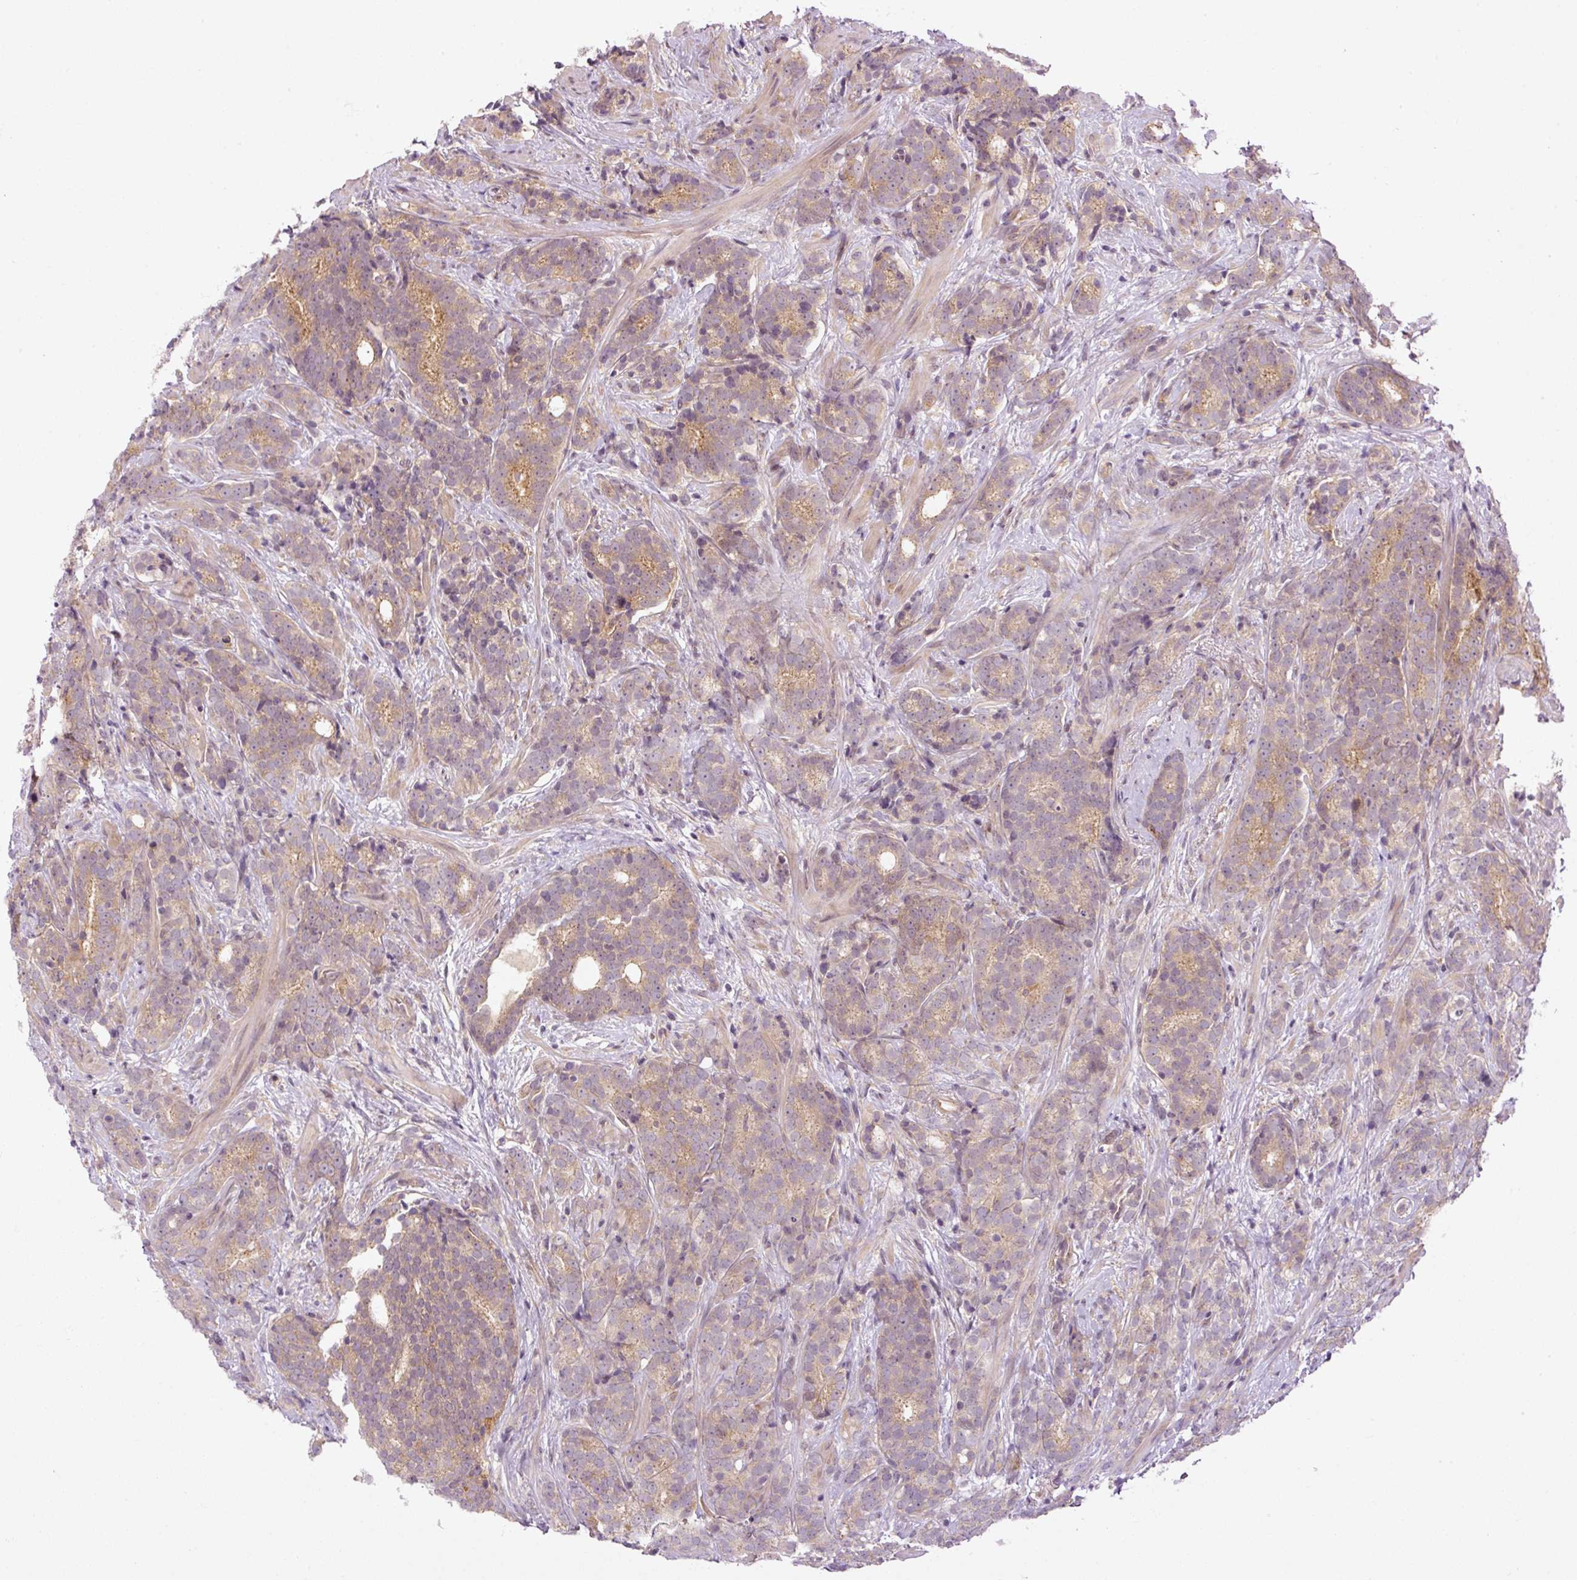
{"staining": {"intensity": "moderate", "quantity": "25%-75%", "location": "cytoplasmic/membranous"}, "tissue": "prostate cancer", "cell_type": "Tumor cells", "image_type": "cancer", "snomed": [{"axis": "morphology", "description": "Adenocarcinoma, High grade"}, {"axis": "topography", "description": "Prostate"}], "caption": "Protein analysis of prostate high-grade adenocarcinoma tissue shows moderate cytoplasmic/membranous expression in approximately 25%-75% of tumor cells. The staining was performed using DAB (3,3'-diaminobenzidine) to visualize the protein expression in brown, while the nuclei were stained in blue with hematoxylin (Magnification: 20x).", "gene": "MZT2B", "patient": {"sex": "male", "age": 64}}